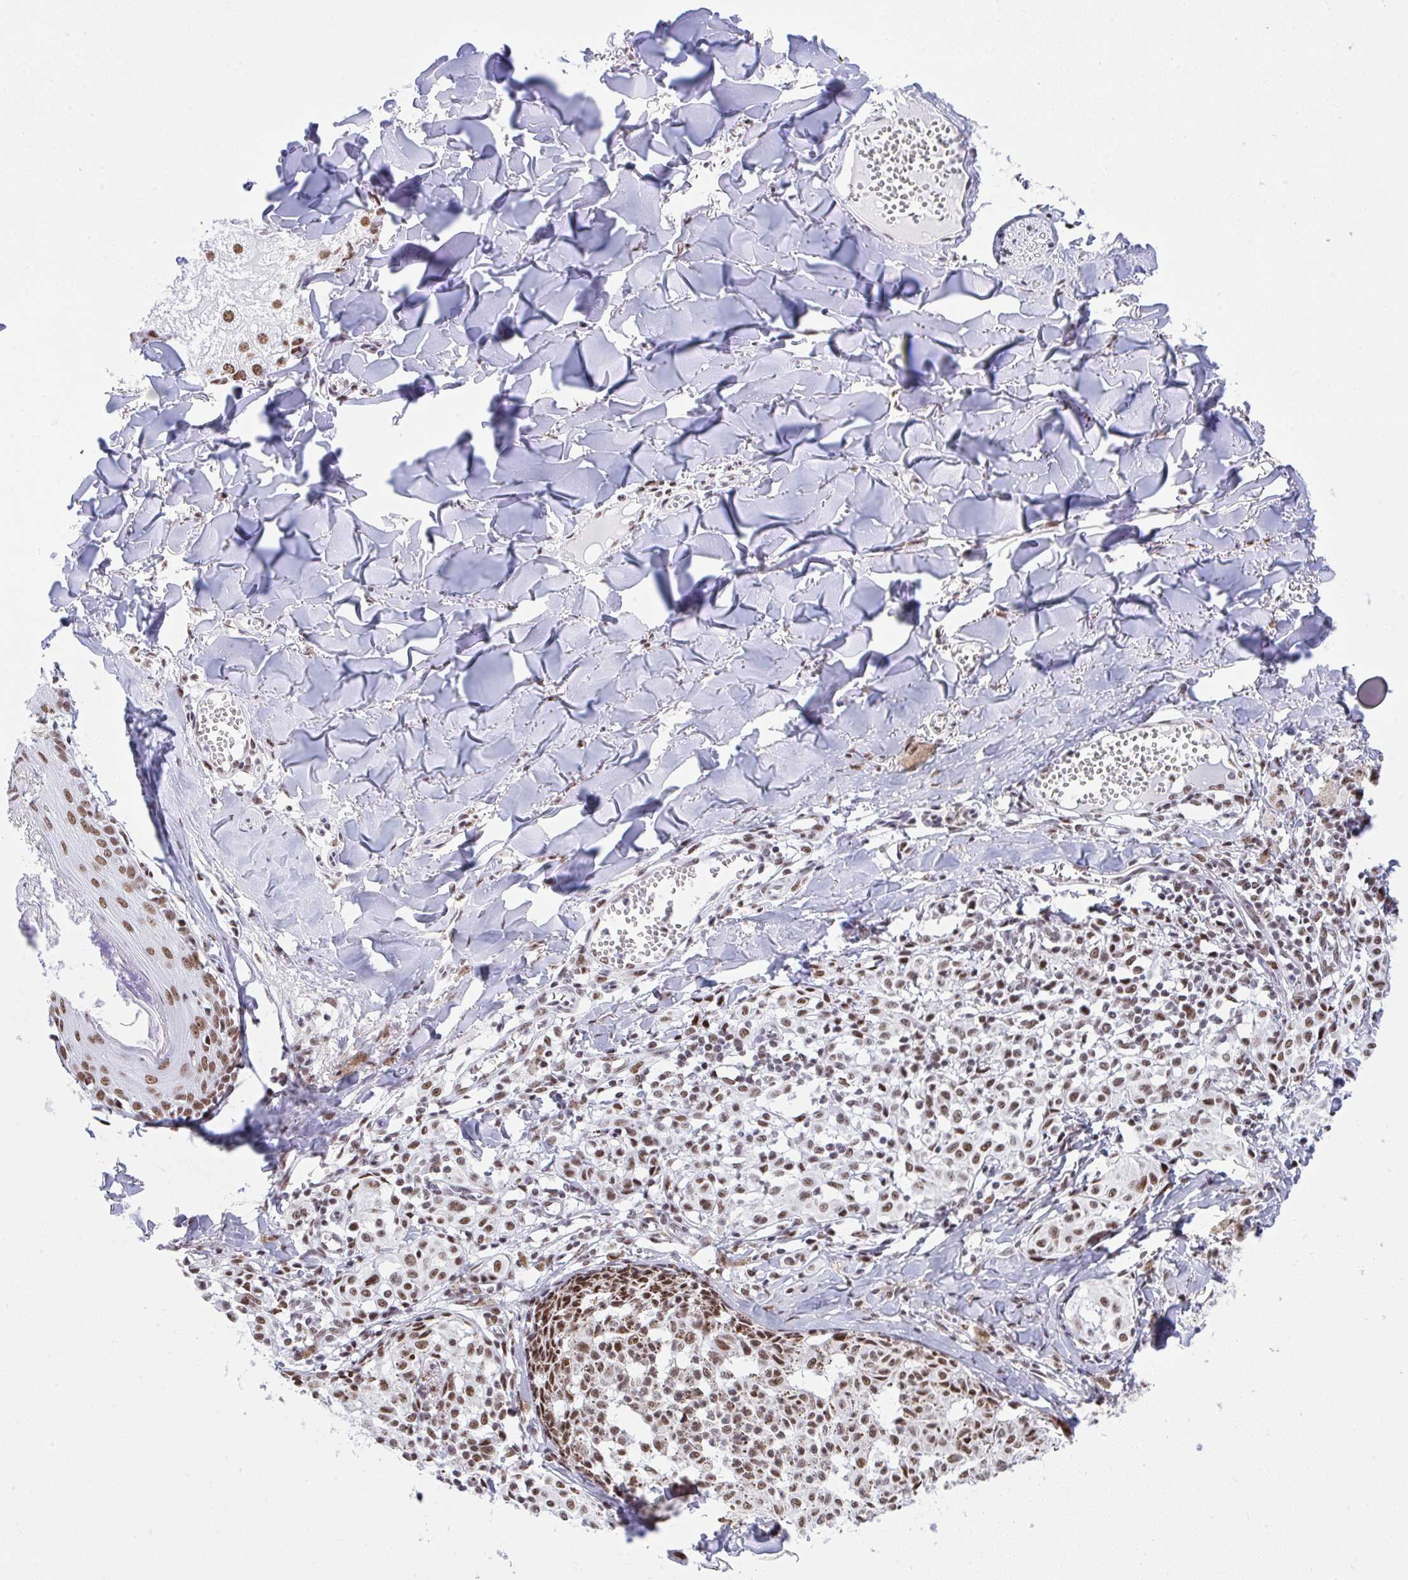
{"staining": {"intensity": "moderate", "quantity": ">75%", "location": "nuclear"}, "tissue": "melanoma", "cell_type": "Tumor cells", "image_type": "cancer", "snomed": [{"axis": "morphology", "description": "Malignant melanoma, NOS"}, {"axis": "topography", "description": "Skin"}], "caption": "Immunohistochemistry (DAB (3,3'-diaminobenzidine)) staining of malignant melanoma shows moderate nuclear protein staining in about >75% of tumor cells. (DAB = brown stain, brightfield microscopy at high magnification).", "gene": "DDX52", "patient": {"sex": "female", "age": 43}}